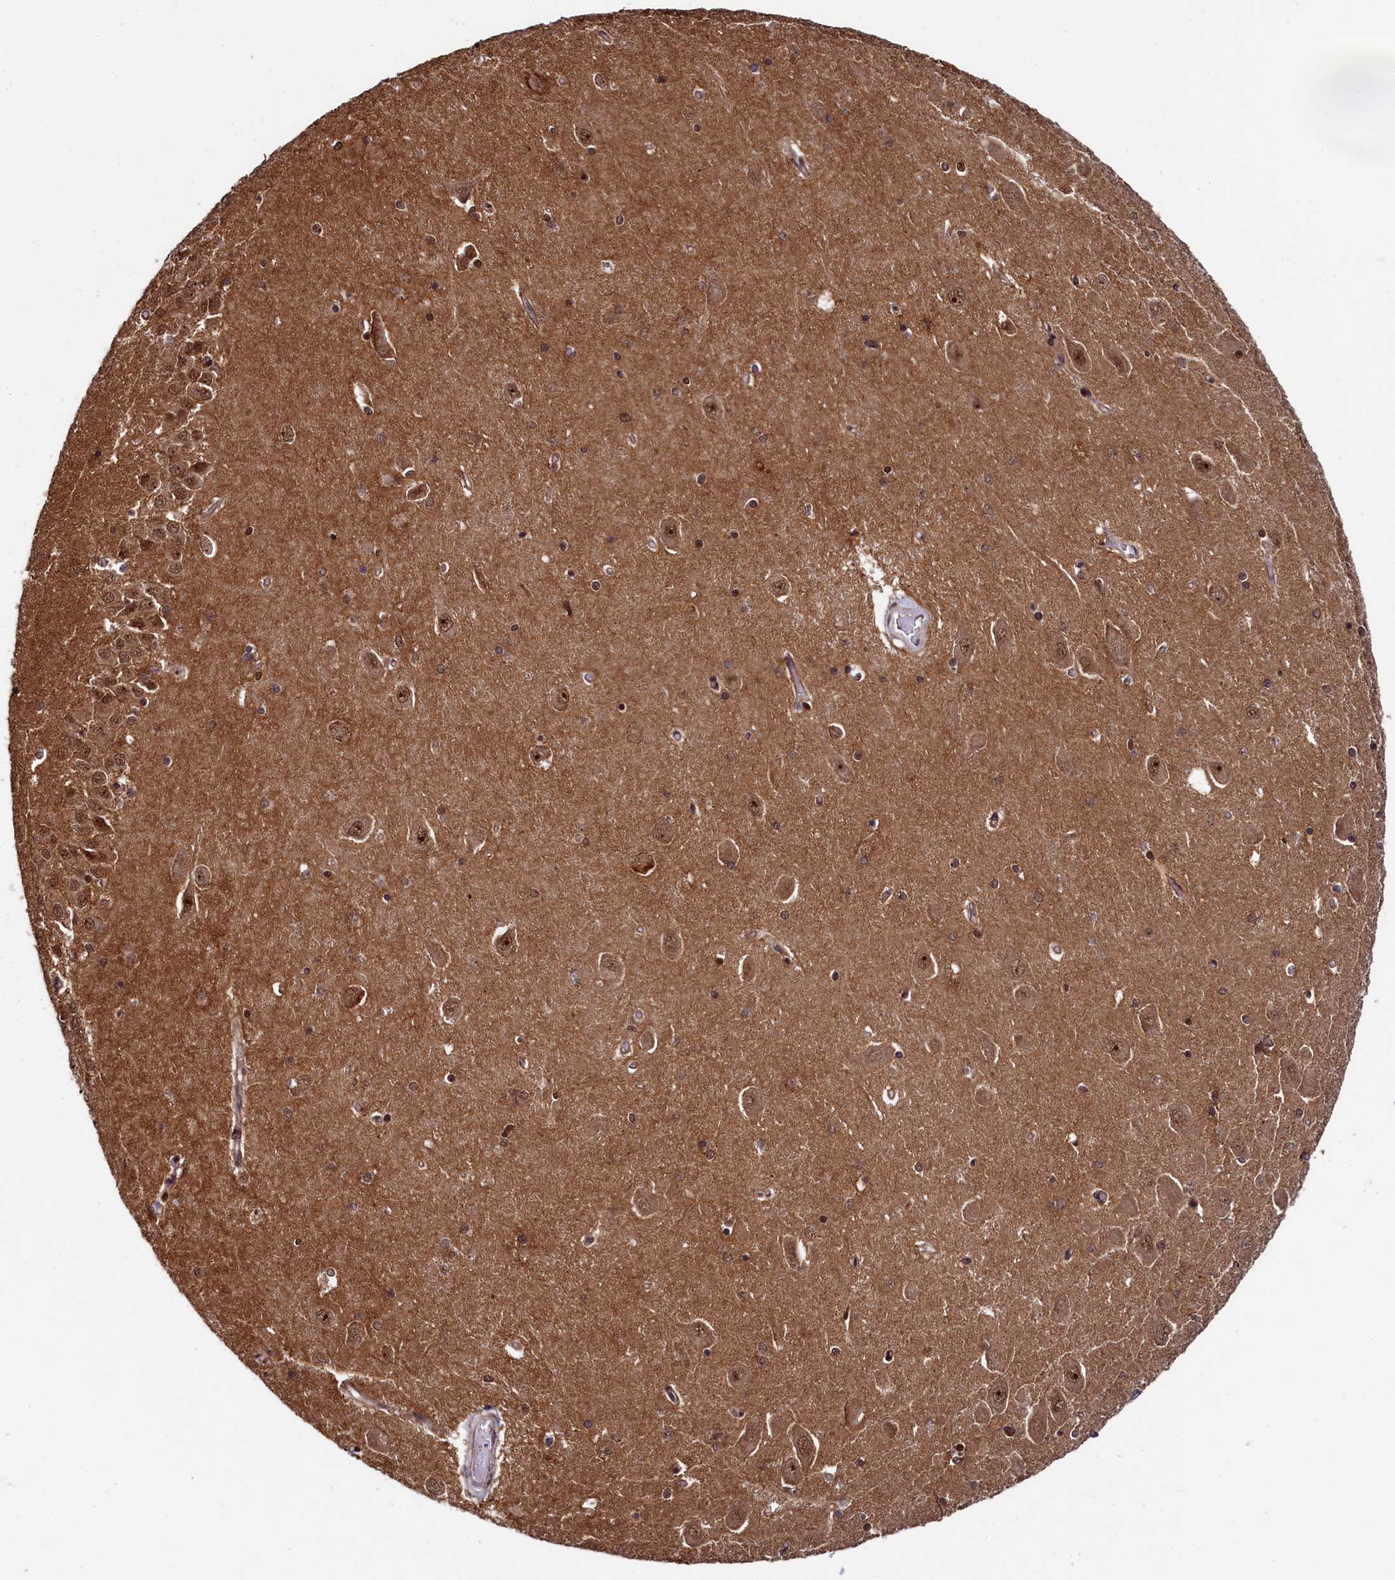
{"staining": {"intensity": "moderate", "quantity": "25%-75%", "location": "nuclear"}, "tissue": "hippocampus", "cell_type": "Glial cells", "image_type": "normal", "snomed": [{"axis": "morphology", "description": "Normal tissue, NOS"}, {"axis": "topography", "description": "Hippocampus"}], "caption": "DAB immunohistochemical staining of normal human hippocampus shows moderate nuclear protein positivity in approximately 25%-75% of glial cells.", "gene": "LEO1", "patient": {"sex": "male", "age": 45}}